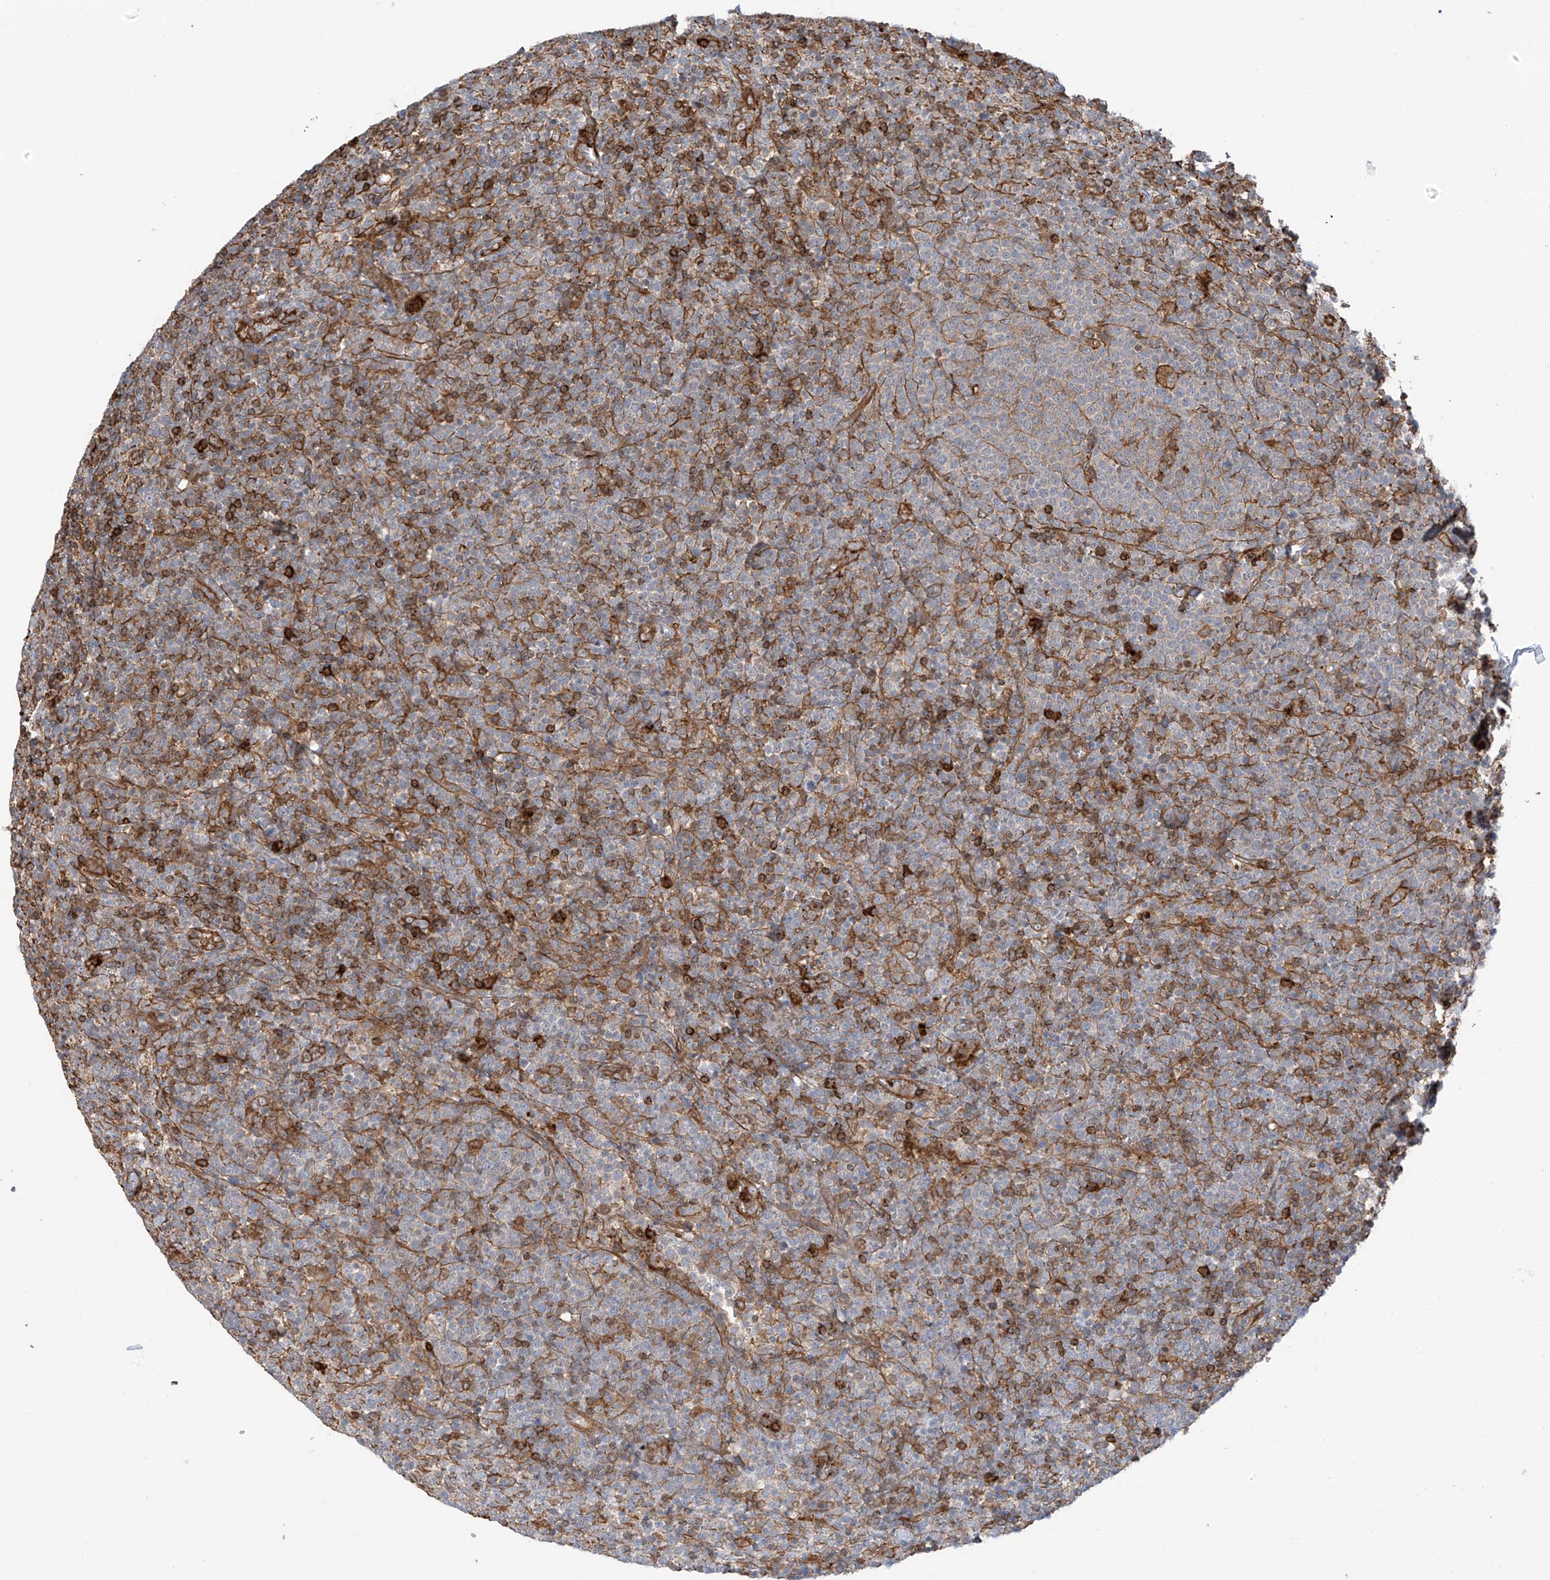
{"staining": {"intensity": "moderate", "quantity": "25%-75%", "location": "cytoplasmic/membranous"}, "tissue": "lymphoma", "cell_type": "Tumor cells", "image_type": "cancer", "snomed": [{"axis": "morphology", "description": "Malignant lymphoma, non-Hodgkin's type, High grade"}, {"axis": "topography", "description": "Lymph node"}], "caption": "A brown stain shows moderate cytoplasmic/membranous staining of a protein in lymphoma tumor cells.", "gene": "SLC9A2", "patient": {"sex": "male", "age": 61}}